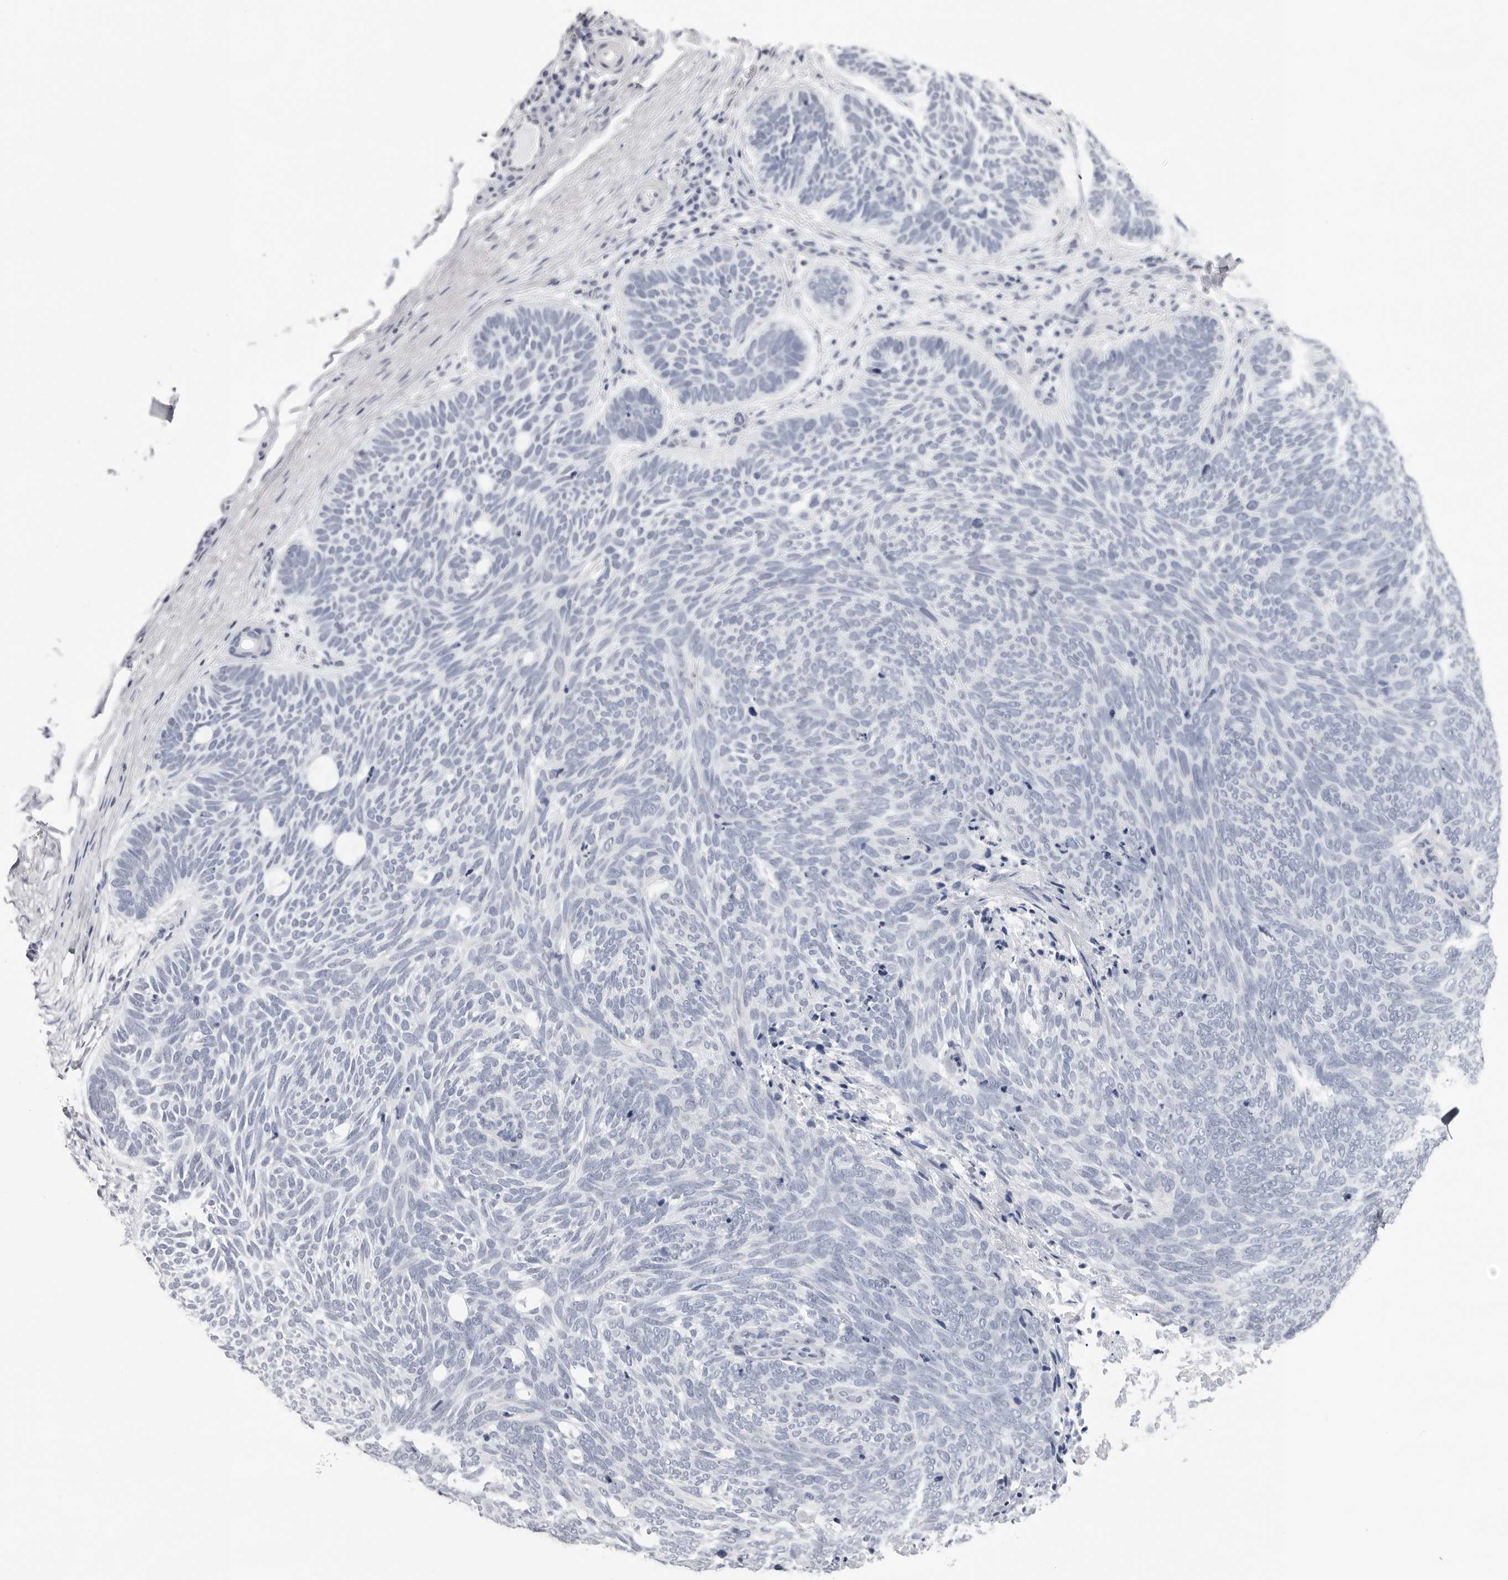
{"staining": {"intensity": "negative", "quantity": "none", "location": "none"}, "tissue": "skin cancer", "cell_type": "Tumor cells", "image_type": "cancer", "snomed": [{"axis": "morphology", "description": "Basal cell carcinoma"}, {"axis": "topography", "description": "Skin"}], "caption": "Protein analysis of skin cancer (basal cell carcinoma) displays no significant staining in tumor cells.", "gene": "INSL3", "patient": {"sex": "female", "age": 85}}